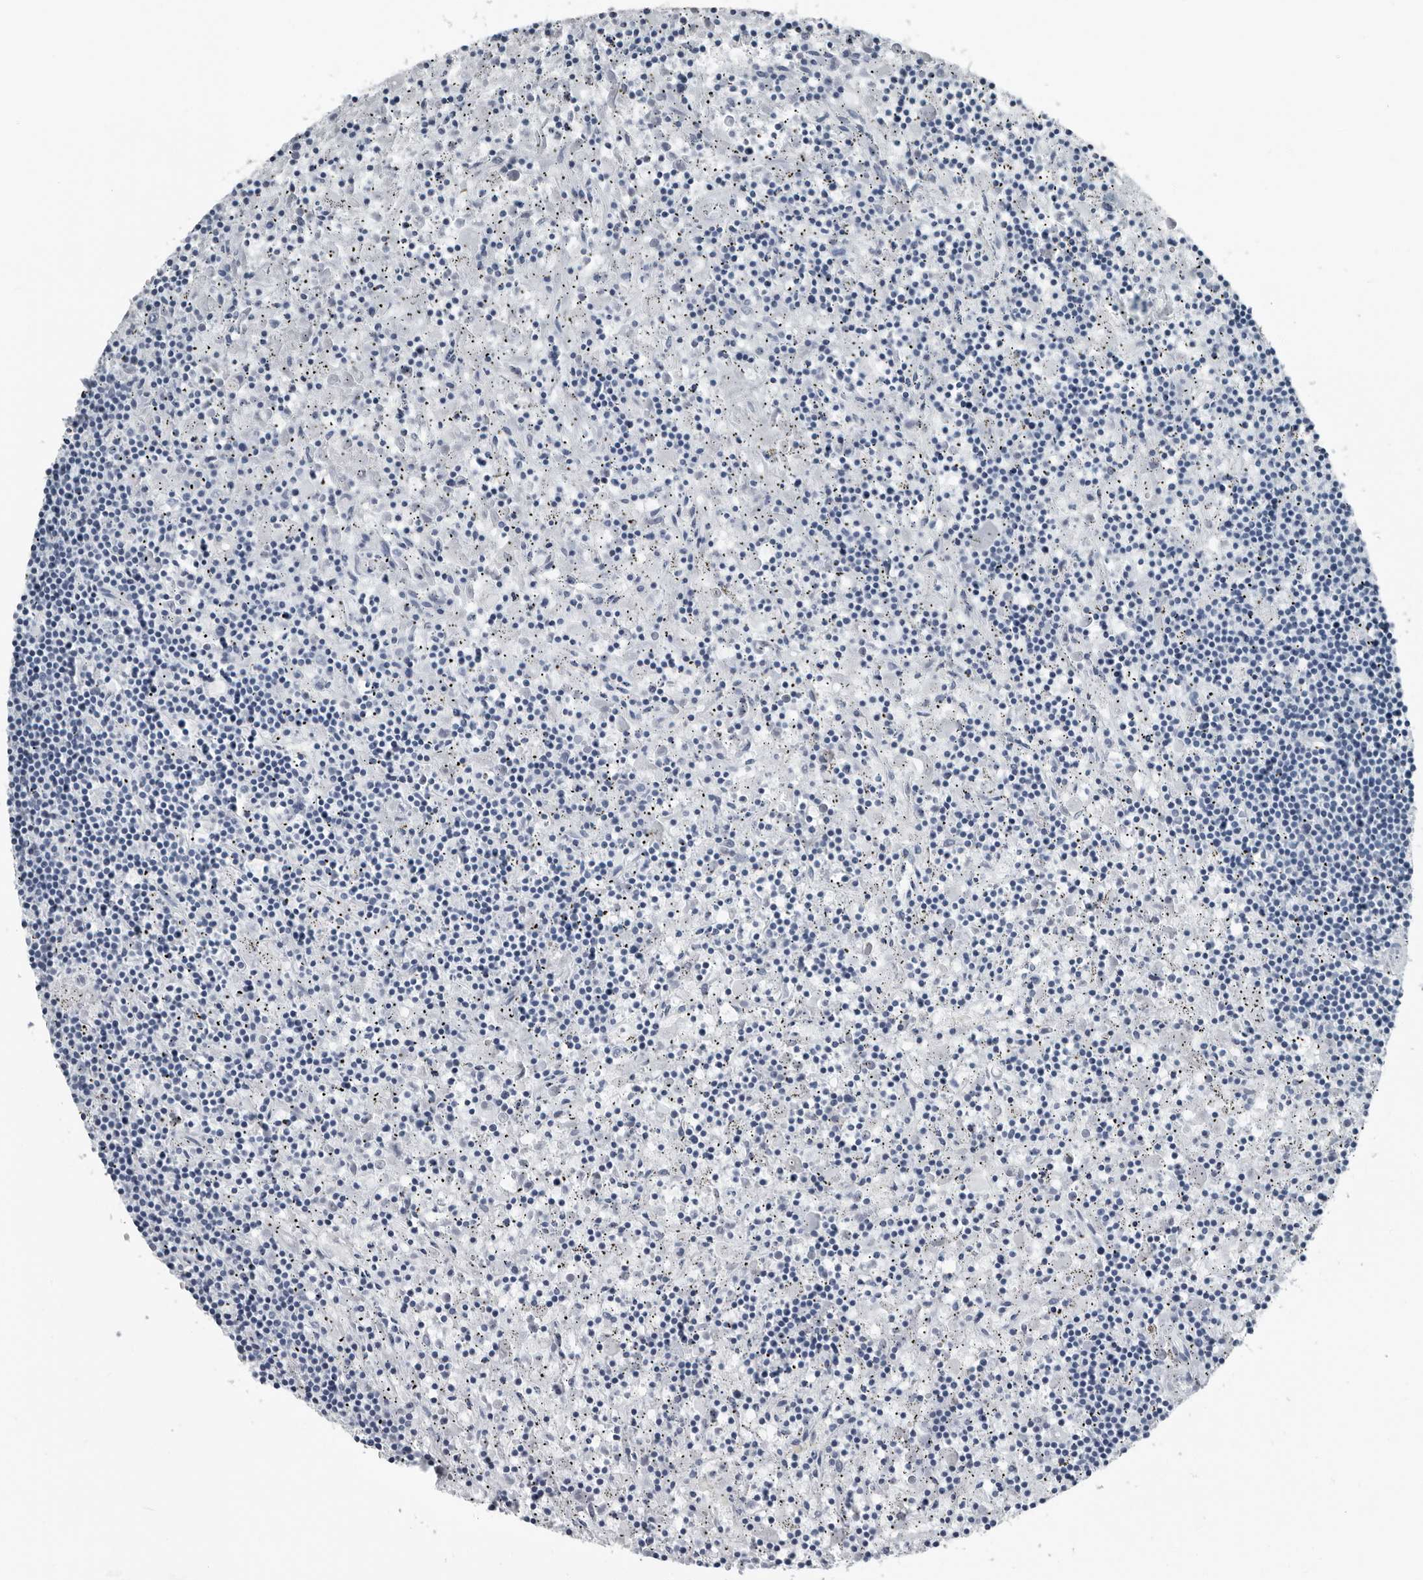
{"staining": {"intensity": "negative", "quantity": "none", "location": "none"}, "tissue": "lymphoma", "cell_type": "Tumor cells", "image_type": "cancer", "snomed": [{"axis": "morphology", "description": "Malignant lymphoma, non-Hodgkin's type, Low grade"}, {"axis": "topography", "description": "Spleen"}], "caption": "This is a histopathology image of immunohistochemistry staining of low-grade malignant lymphoma, non-Hodgkin's type, which shows no expression in tumor cells. The staining was performed using DAB (3,3'-diaminobenzidine) to visualize the protein expression in brown, while the nuclei were stained in blue with hematoxylin (Magnification: 20x).", "gene": "PRSS1", "patient": {"sex": "male", "age": 76}}